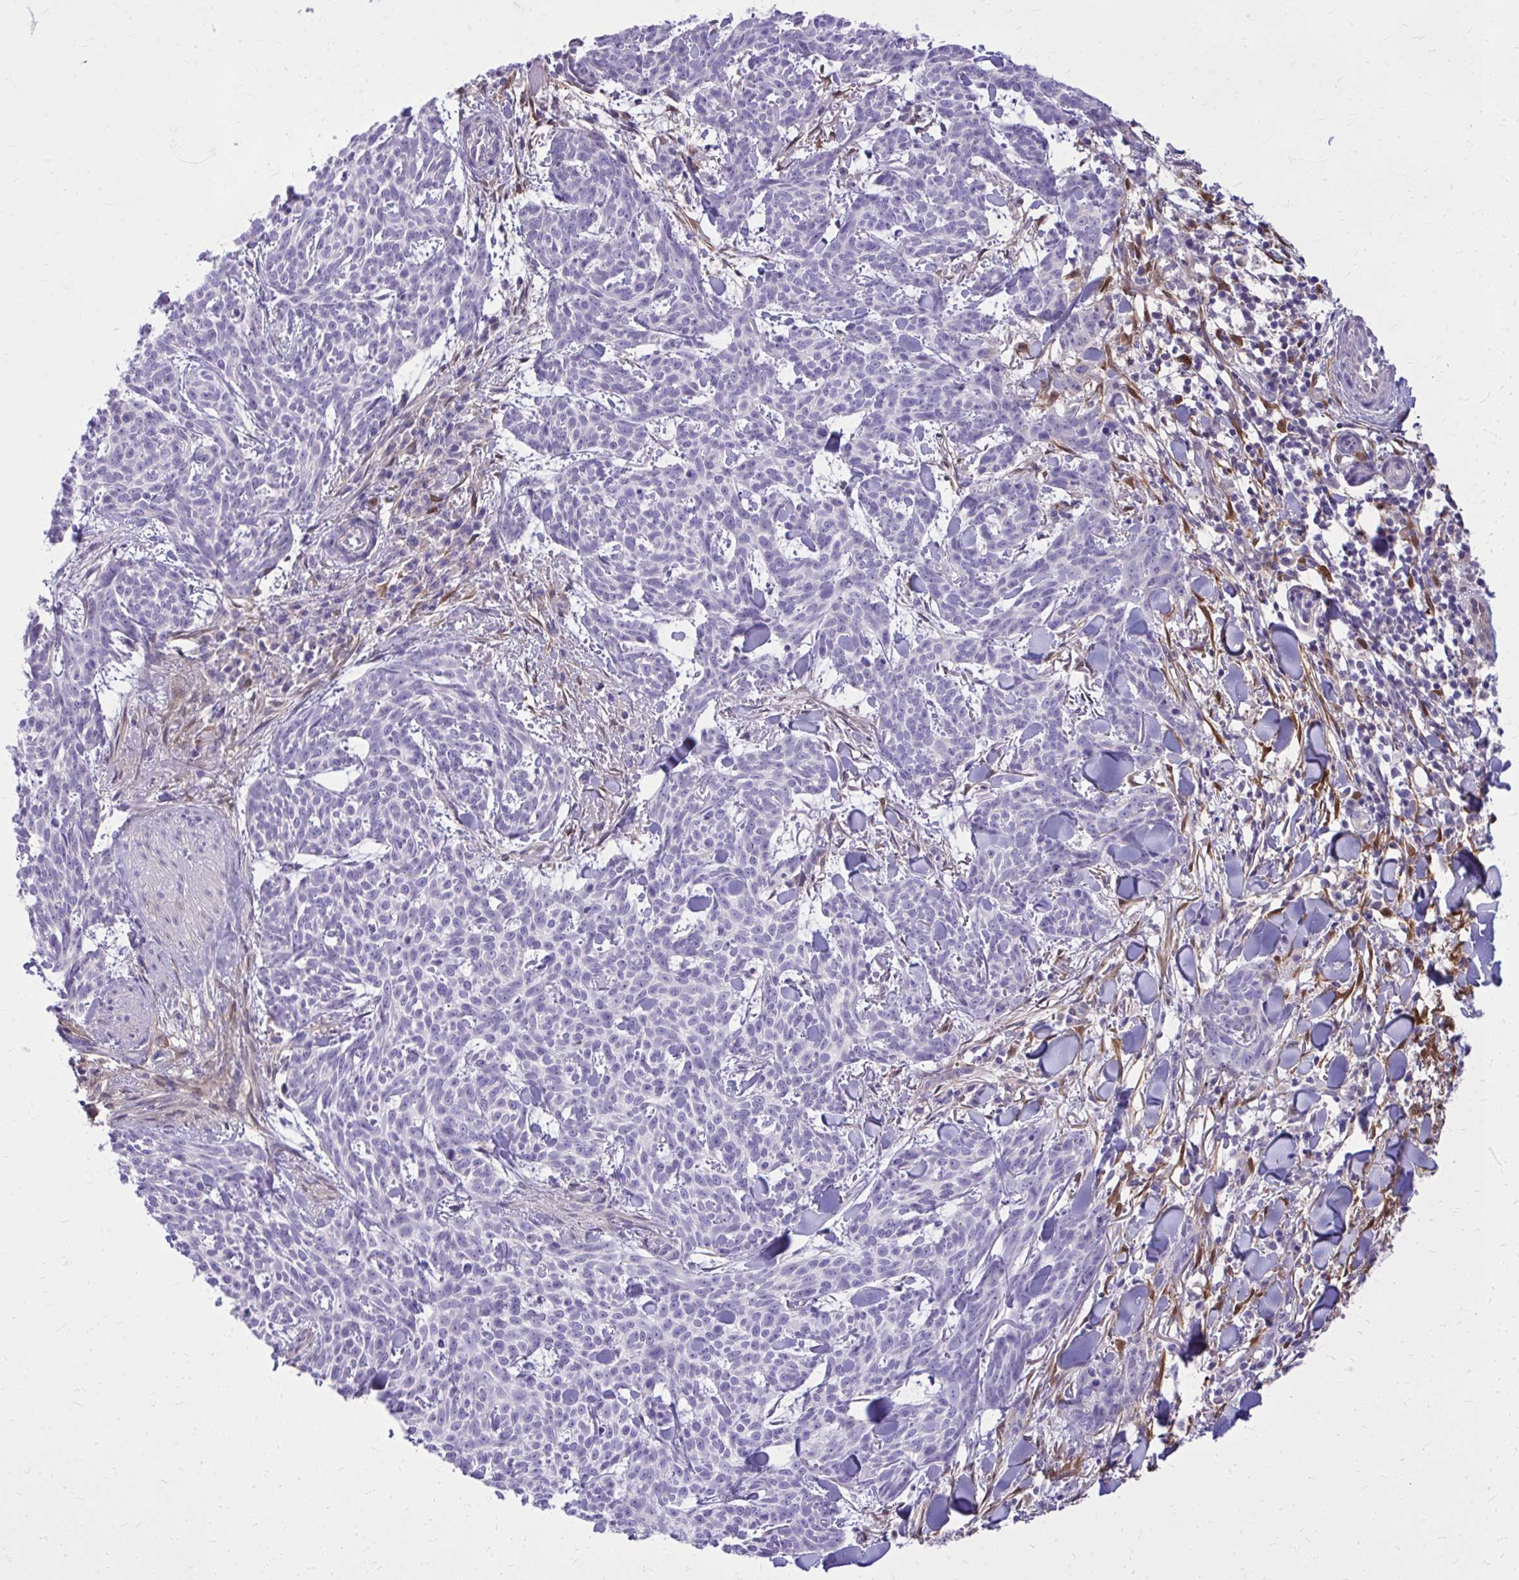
{"staining": {"intensity": "negative", "quantity": "none", "location": "none"}, "tissue": "skin cancer", "cell_type": "Tumor cells", "image_type": "cancer", "snomed": [{"axis": "morphology", "description": "Basal cell carcinoma"}, {"axis": "topography", "description": "Skin"}], "caption": "This is an IHC histopathology image of skin cancer. There is no expression in tumor cells.", "gene": "NNMT", "patient": {"sex": "female", "age": 93}}